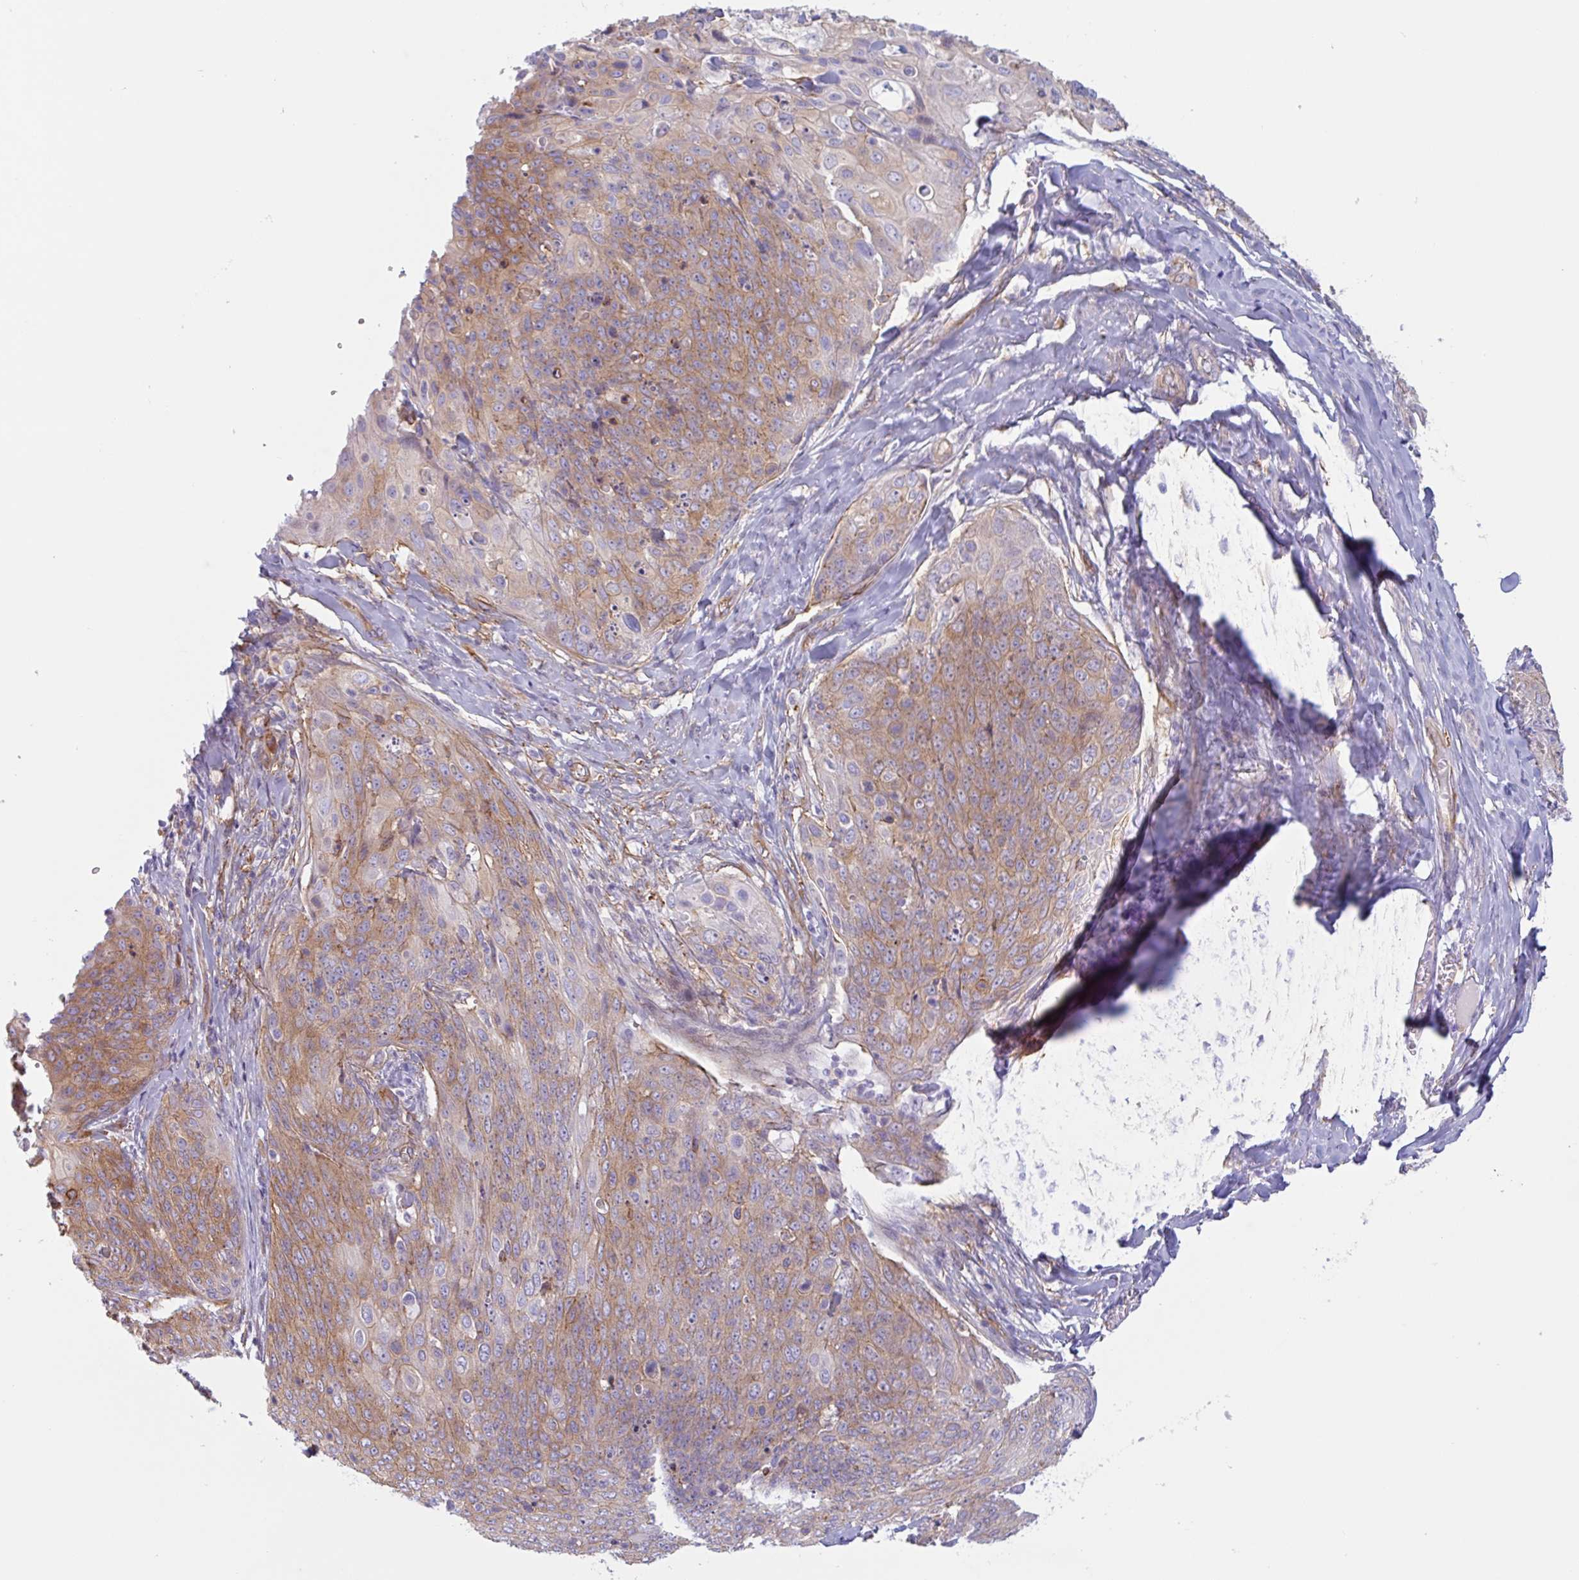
{"staining": {"intensity": "moderate", "quantity": "25%-75%", "location": "cytoplasmic/membranous"}, "tissue": "skin cancer", "cell_type": "Tumor cells", "image_type": "cancer", "snomed": [{"axis": "morphology", "description": "Squamous cell carcinoma, NOS"}, {"axis": "topography", "description": "Skin"}, {"axis": "topography", "description": "Vulva"}], "caption": "IHC of human skin cancer demonstrates medium levels of moderate cytoplasmic/membranous staining in about 25%-75% of tumor cells.", "gene": "MYH10", "patient": {"sex": "female", "age": 85}}